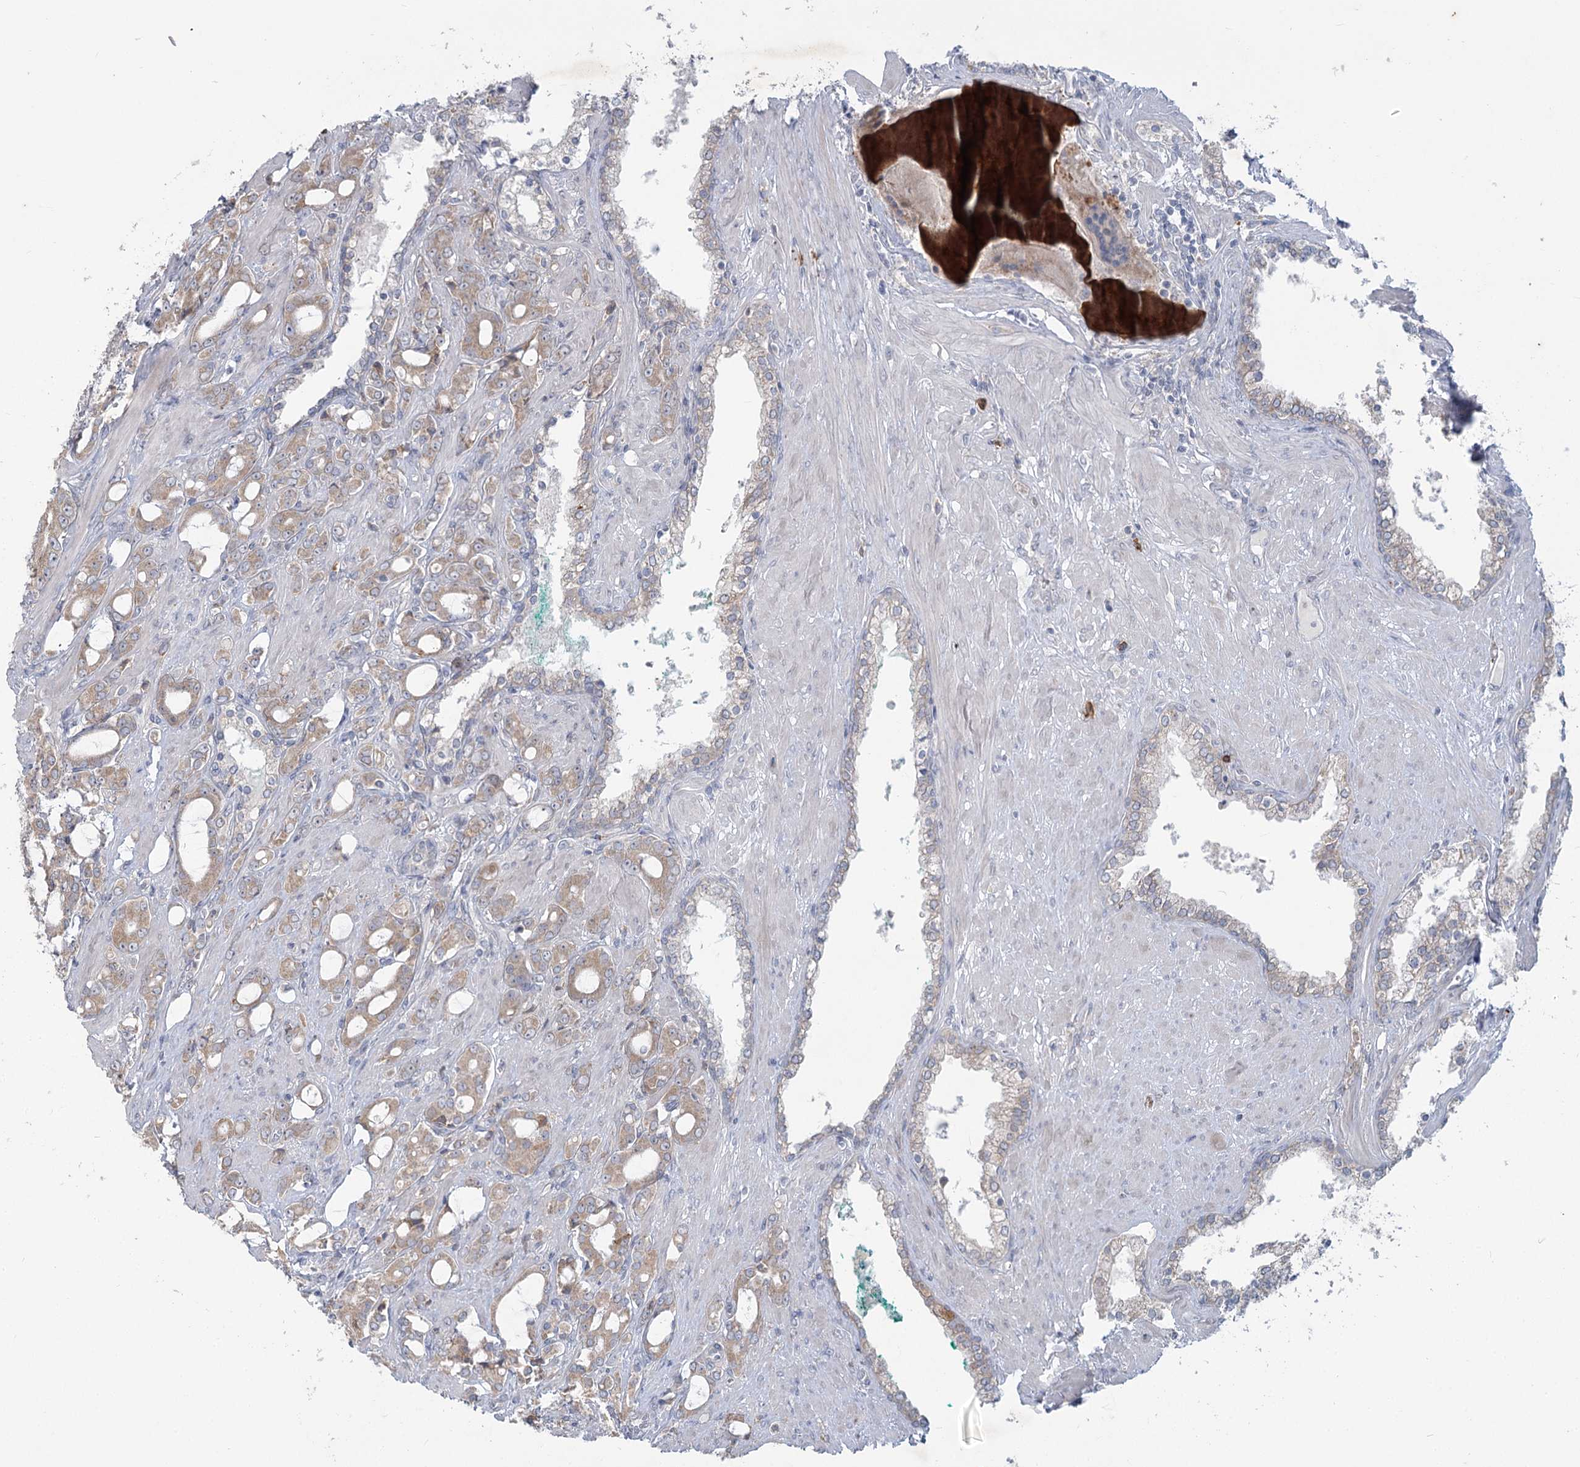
{"staining": {"intensity": "weak", "quantity": ">75%", "location": "cytoplasmic/membranous"}, "tissue": "prostate cancer", "cell_type": "Tumor cells", "image_type": "cancer", "snomed": [{"axis": "morphology", "description": "Adenocarcinoma, High grade"}, {"axis": "topography", "description": "Prostate"}], "caption": "Prostate adenocarcinoma (high-grade) stained with DAB immunohistochemistry (IHC) displays low levels of weak cytoplasmic/membranous positivity in approximately >75% of tumor cells.", "gene": "PLA2G12A", "patient": {"sex": "male", "age": 72}}